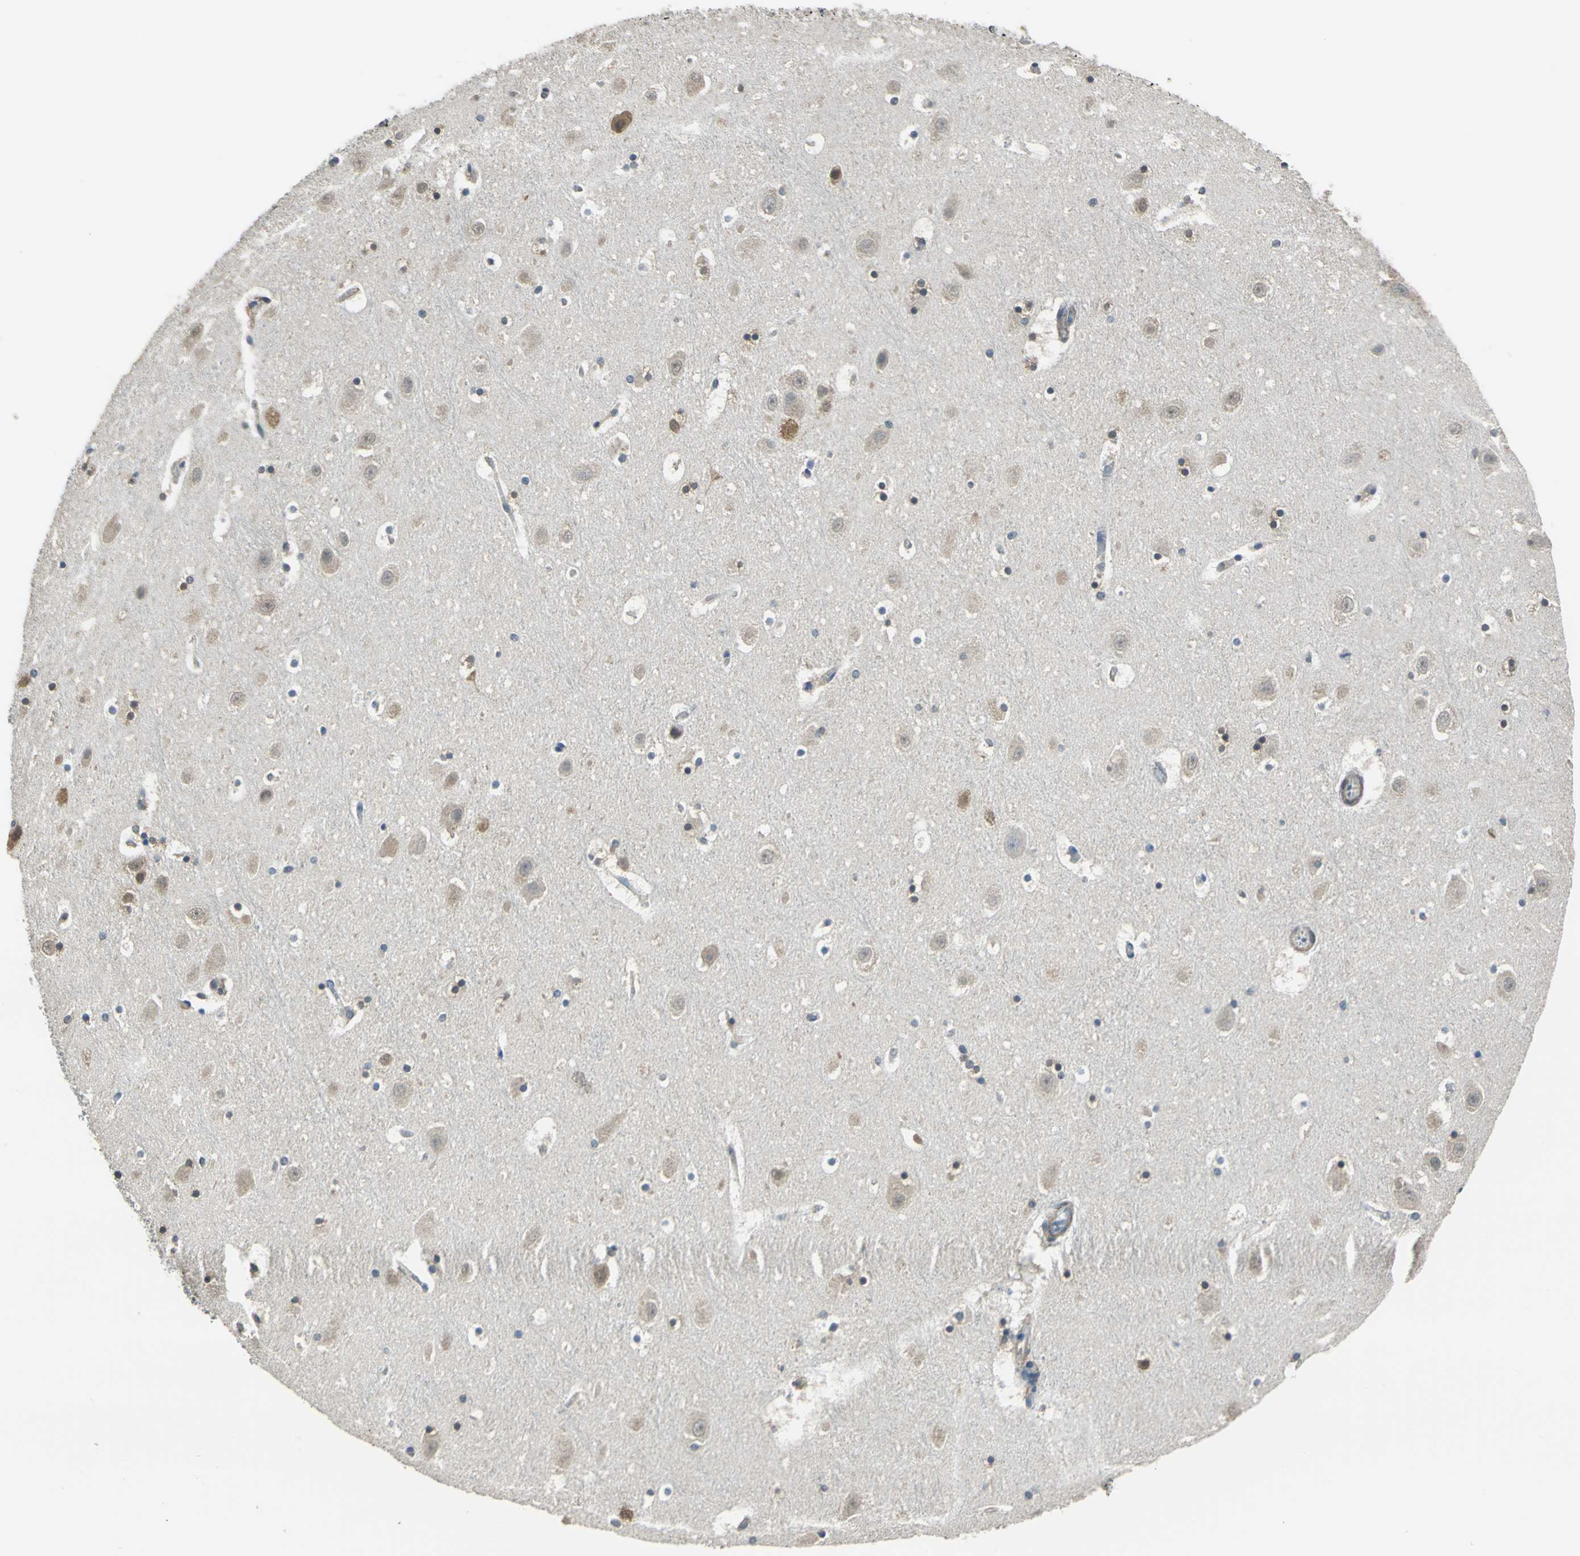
{"staining": {"intensity": "moderate", "quantity": ">75%", "location": "cytoplasmic/membranous,nuclear"}, "tissue": "hippocampus", "cell_type": "Glial cells", "image_type": "normal", "snomed": [{"axis": "morphology", "description": "Normal tissue, NOS"}, {"axis": "topography", "description": "Hippocampus"}], "caption": "IHC histopathology image of normal hippocampus stained for a protein (brown), which shows medium levels of moderate cytoplasmic/membranous,nuclear staining in about >75% of glial cells.", "gene": "FKBP4", "patient": {"sex": "male", "age": 45}}